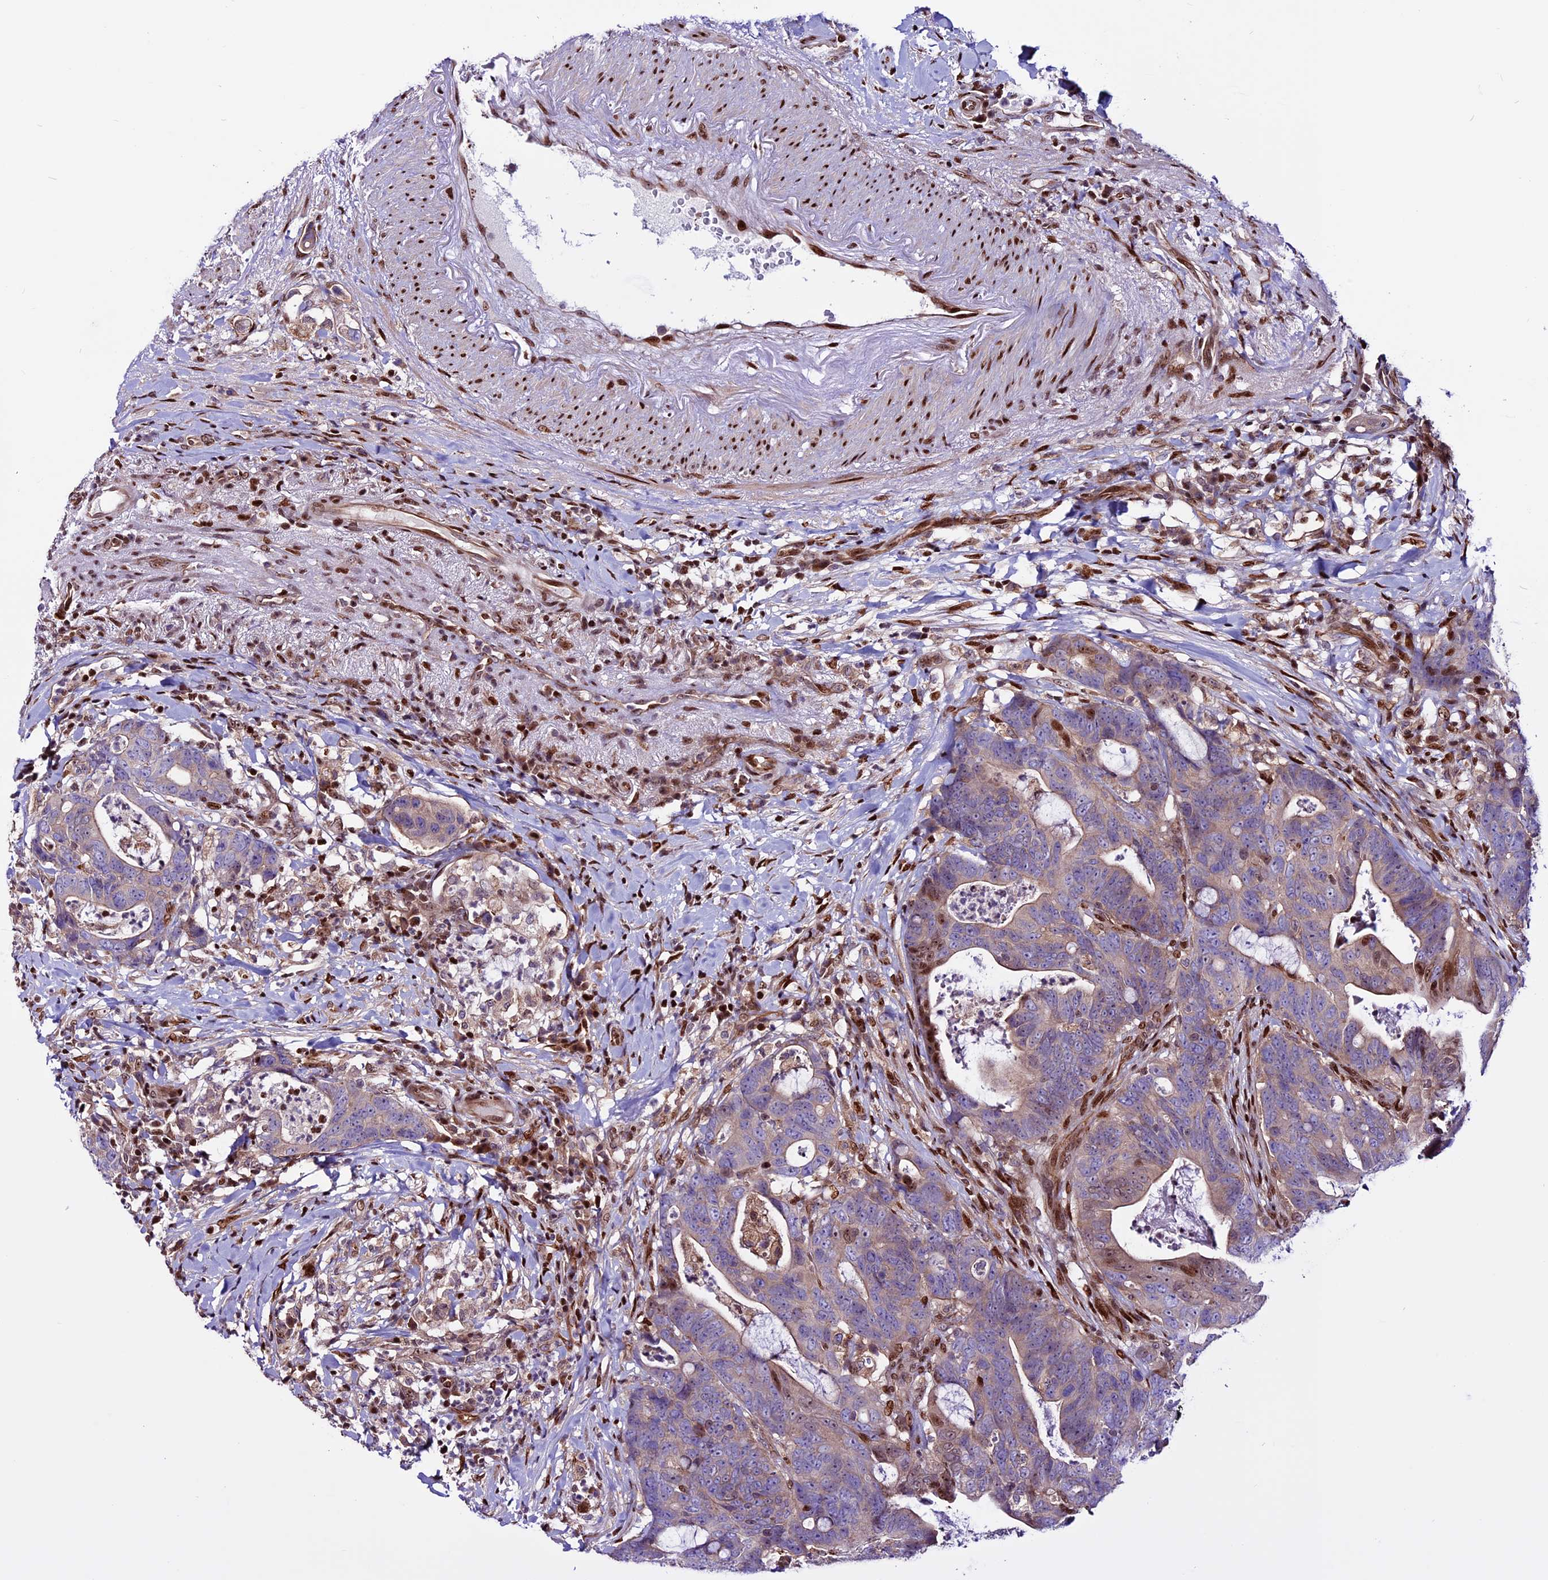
{"staining": {"intensity": "weak", "quantity": "25%-75%", "location": "cytoplasmic/membranous"}, "tissue": "colorectal cancer", "cell_type": "Tumor cells", "image_type": "cancer", "snomed": [{"axis": "morphology", "description": "Adenocarcinoma, NOS"}, {"axis": "topography", "description": "Colon"}], "caption": "DAB (3,3'-diaminobenzidine) immunohistochemical staining of human adenocarcinoma (colorectal) shows weak cytoplasmic/membranous protein staining in about 25%-75% of tumor cells. (DAB = brown stain, brightfield microscopy at high magnification).", "gene": "RINL", "patient": {"sex": "female", "age": 82}}